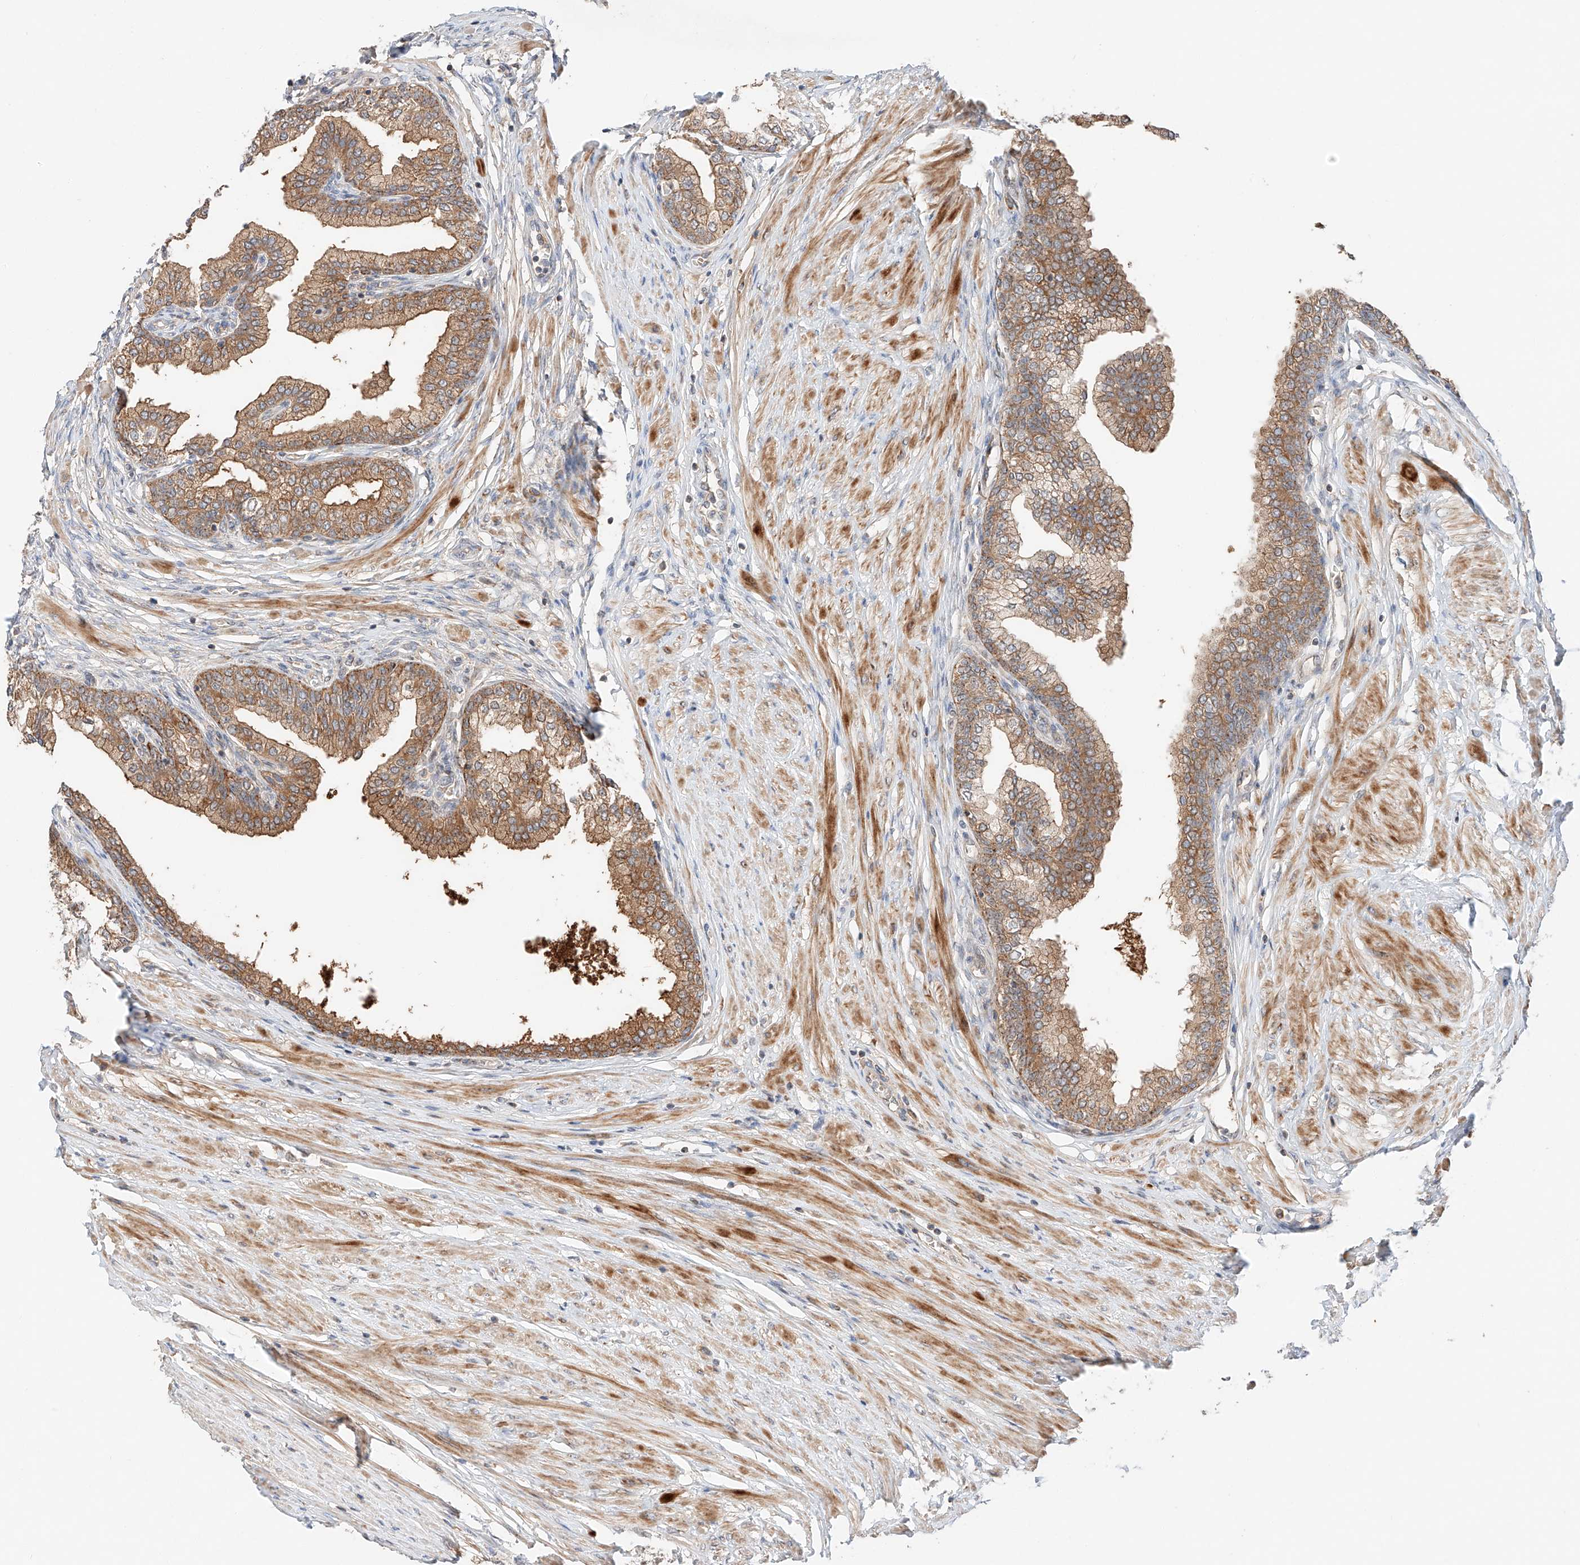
{"staining": {"intensity": "moderate", "quantity": ">75%", "location": "cytoplasmic/membranous"}, "tissue": "prostate", "cell_type": "Glandular cells", "image_type": "normal", "snomed": [{"axis": "morphology", "description": "Normal tissue, NOS"}, {"axis": "morphology", "description": "Urothelial carcinoma, Low grade"}, {"axis": "topography", "description": "Urinary bladder"}, {"axis": "topography", "description": "Prostate"}], "caption": "The micrograph shows a brown stain indicating the presence of a protein in the cytoplasmic/membranous of glandular cells in prostate. (DAB (3,3'-diaminobenzidine) IHC with brightfield microscopy, high magnification).", "gene": "XPNPEP1", "patient": {"sex": "male", "age": 60}}